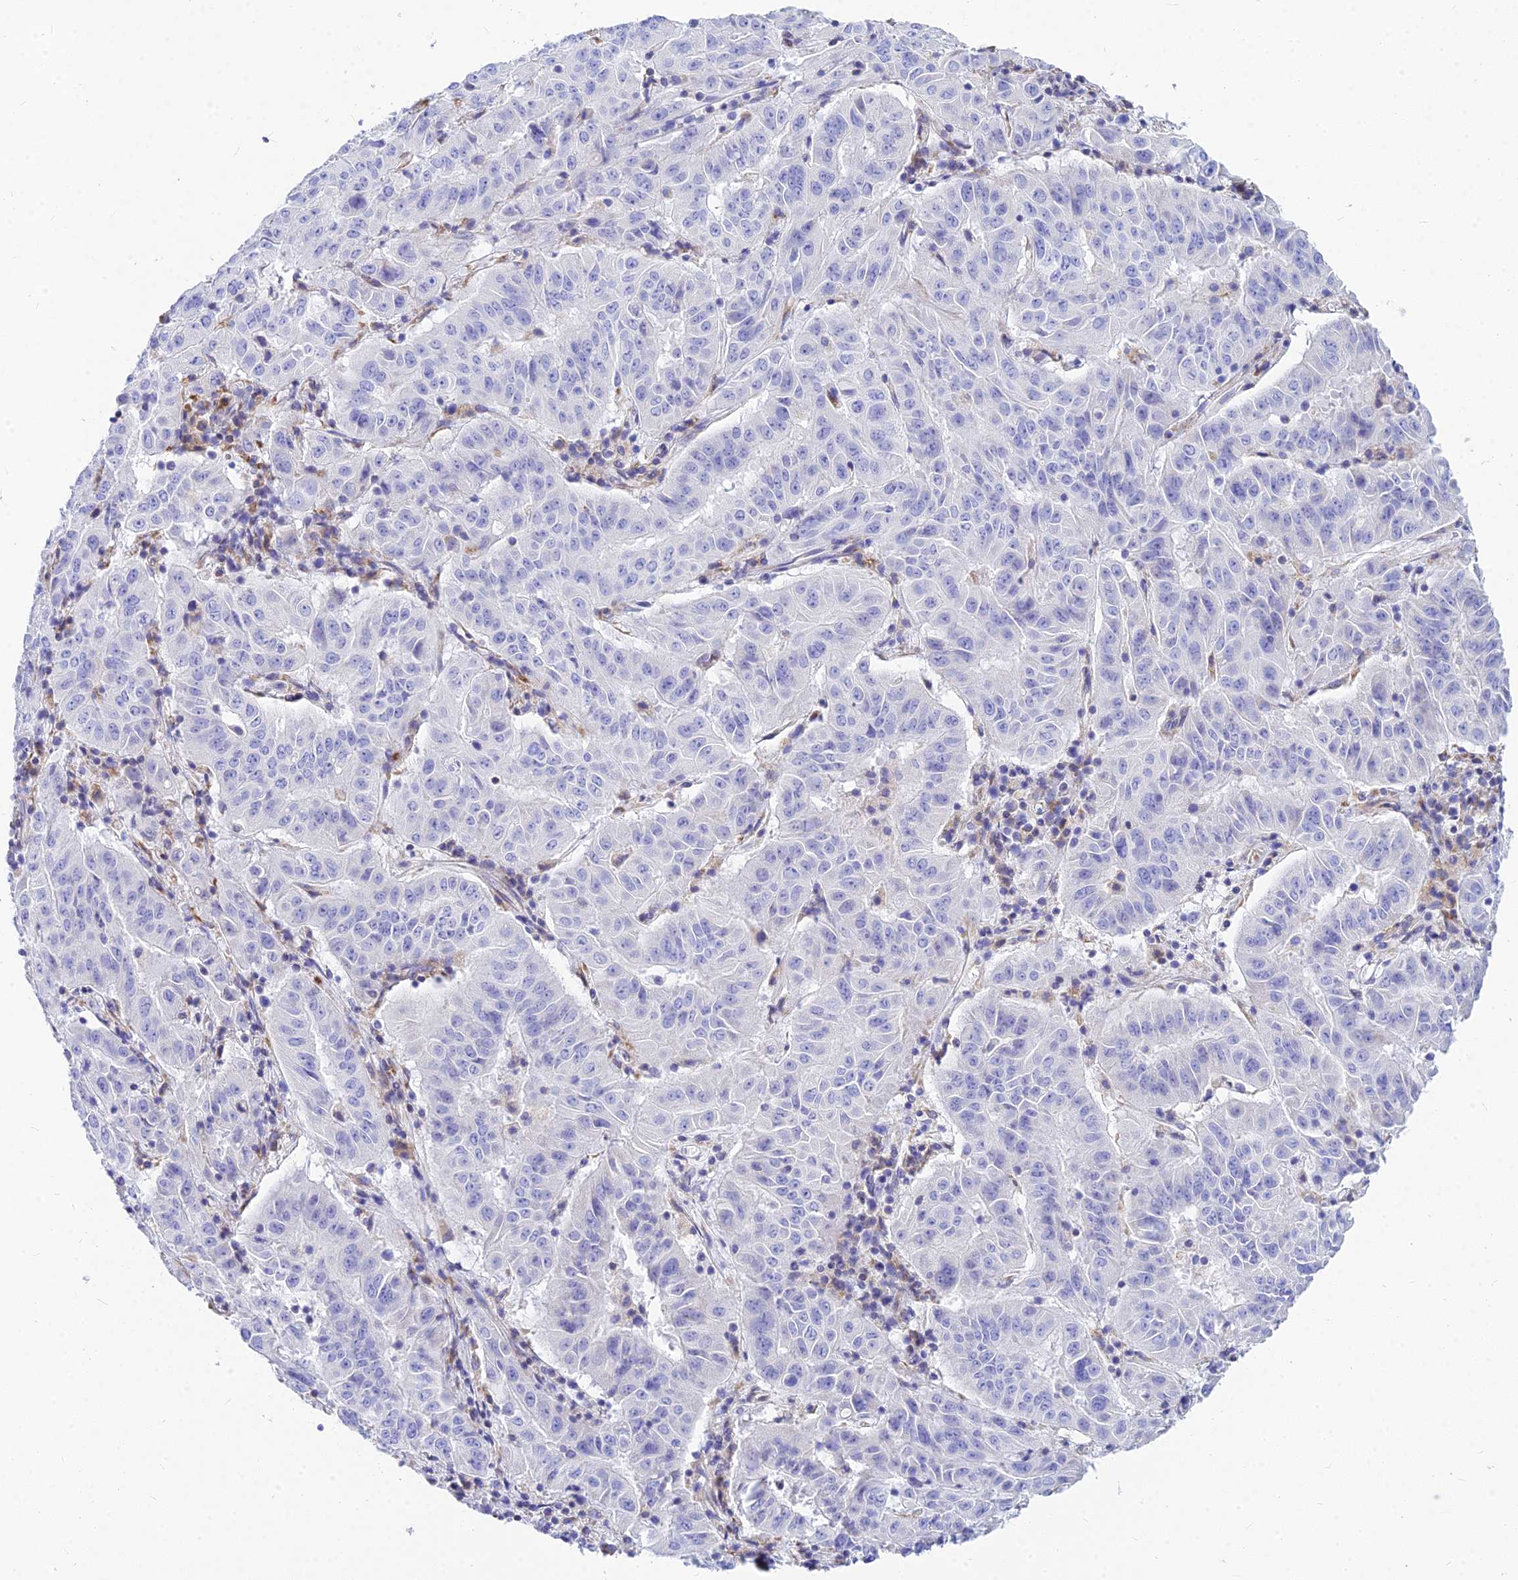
{"staining": {"intensity": "negative", "quantity": "none", "location": "none"}, "tissue": "pancreatic cancer", "cell_type": "Tumor cells", "image_type": "cancer", "snomed": [{"axis": "morphology", "description": "Adenocarcinoma, NOS"}, {"axis": "topography", "description": "Pancreas"}], "caption": "Image shows no significant protein staining in tumor cells of pancreatic adenocarcinoma.", "gene": "CNOT6", "patient": {"sex": "male", "age": 63}}